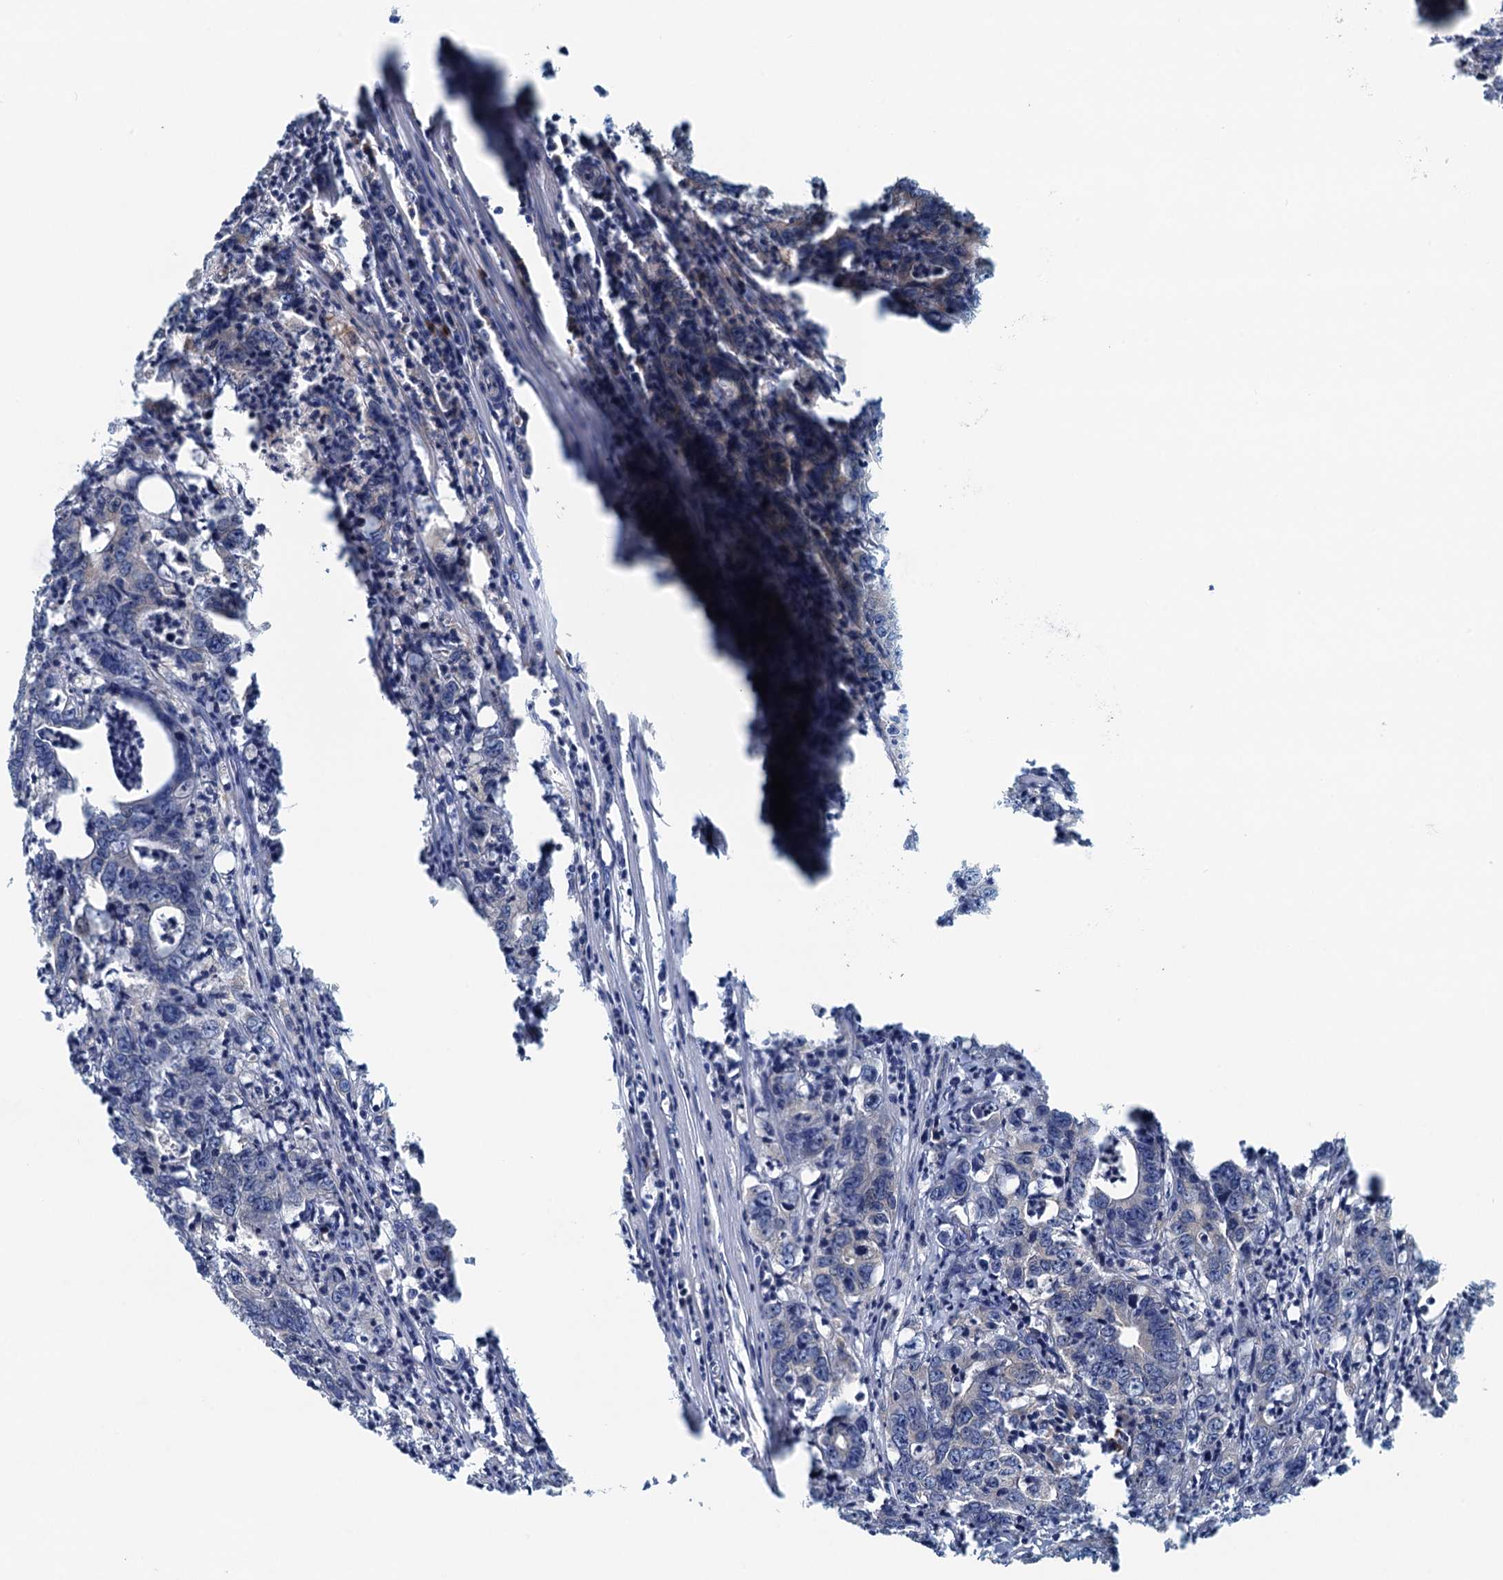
{"staining": {"intensity": "negative", "quantity": "none", "location": "none"}, "tissue": "colorectal cancer", "cell_type": "Tumor cells", "image_type": "cancer", "snomed": [{"axis": "morphology", "description": "Adenocarcinoma, NOS"}, {"axis": "topography", "description": "Colon"}], "caption": "The image shows no staining of tumor cells in adenocarcinoma (colorectal).", "gene": "MYDGF", "patient": {"sex": "female", "age": 75}}